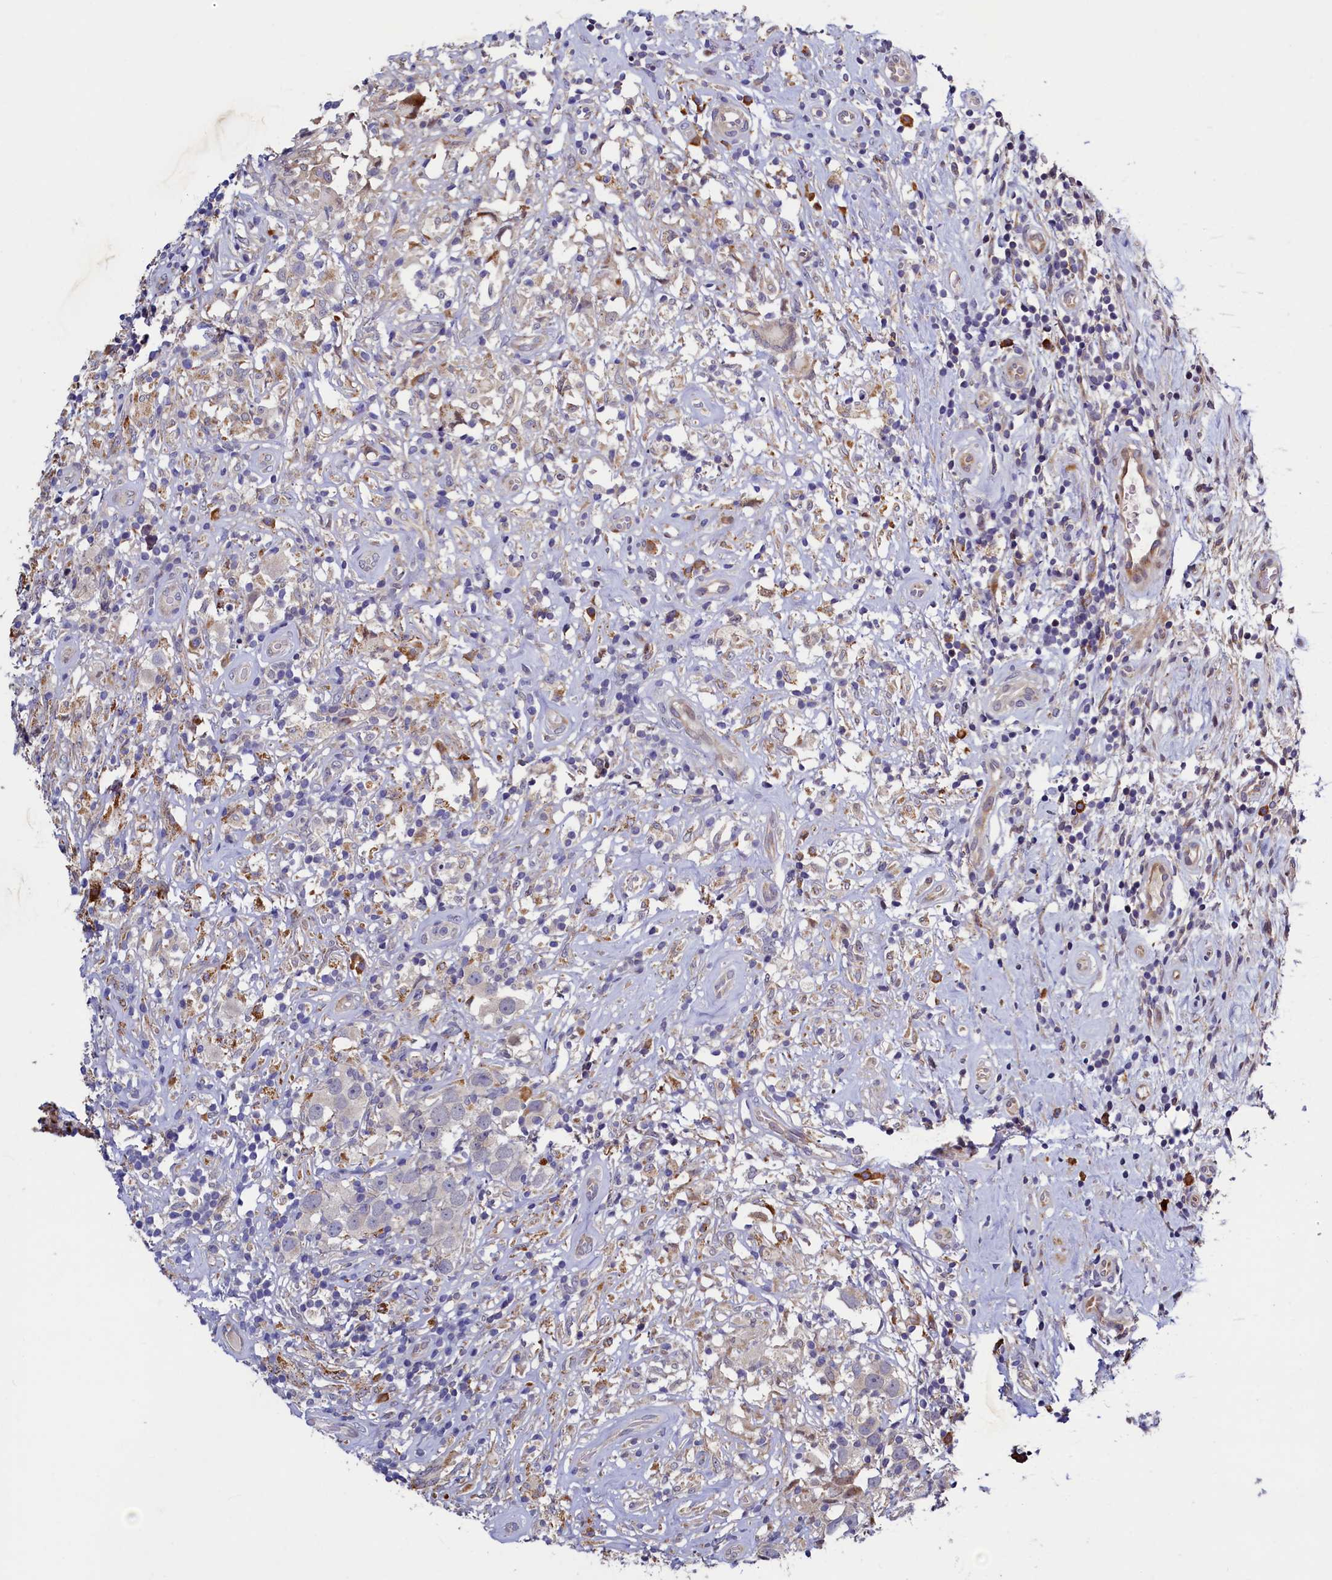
{"staining": {"intensity": "negative", "quantity": "none", "location": "none"}, "tissue": "testis cancer", "cell_type": "Tumor cells", "image_type": "cancer", "snomed": [{"axis": "morphology", "description": "Seminoma, NOS"}, {"axis": "topography", "description": "Testis"}], "caption": "Protein analysis of testis cancer demonstrates no significant positivity in tumor cells. (DAB (3,3'-diaminobenzidine) immunohistochemistry (IHC), high magnification).", "gene": "SLC16A14", "patient": {"sex": "male", "age": 49}}